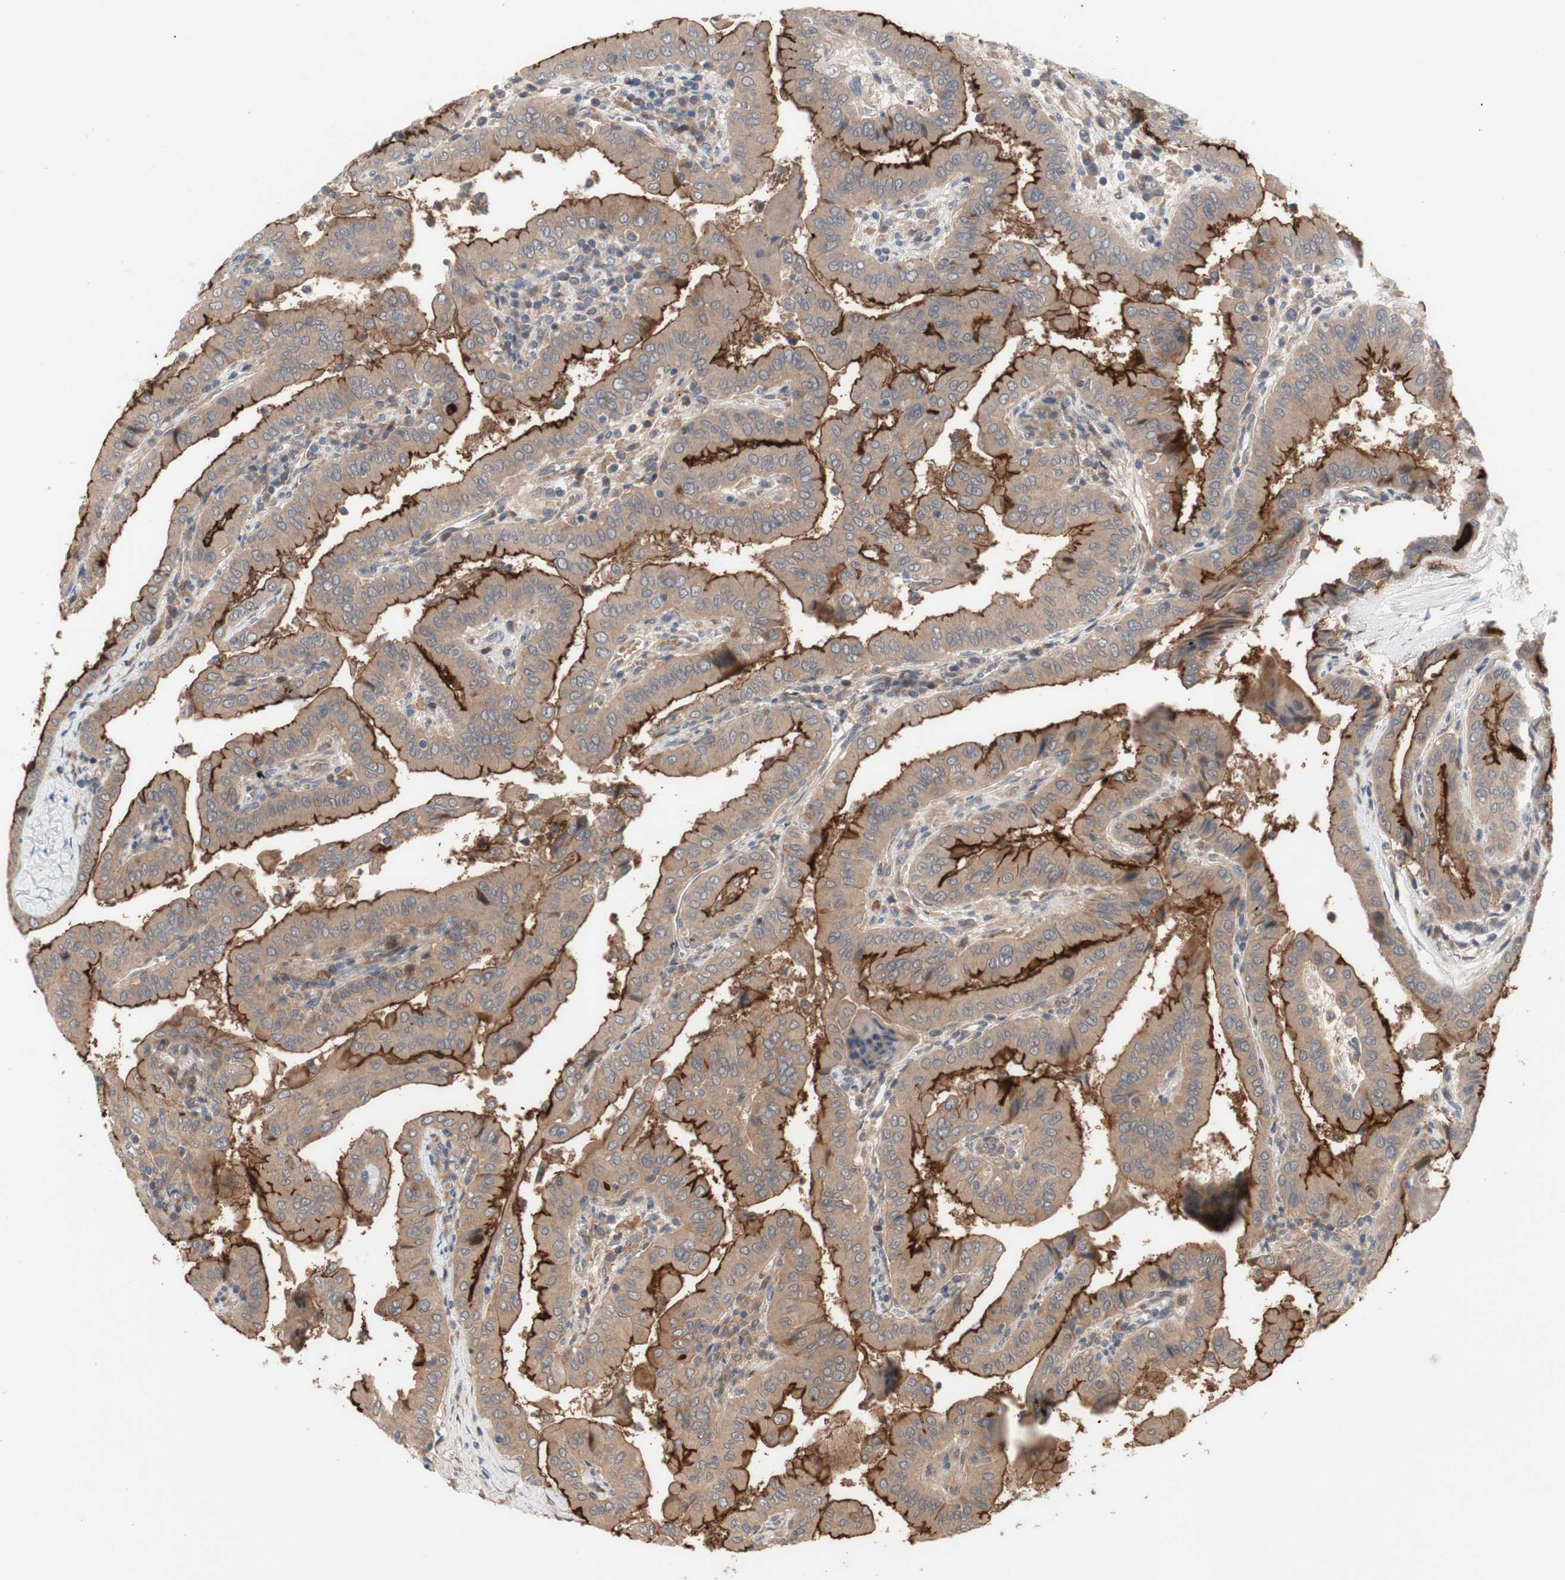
{"staining": {"intensity": "moderate", "quantity": ">75%", "location": "cytoplasmic/membranous"}, "tissue": "thyroid cancer", "cell_type": "Tumor cells", "image_type": "cancer", "snomed": [{"axis": "morphology", "description": "Papillary adenocarcinoma, NOS"}, {"axis": "topography", "description": "Thyroid gland"}], "caption": "A micrograph showing moderate cytoplasmic/membranous staining in approximately >75% of tumor cells in thyroid papillary adenocarcinoma, as visualized by brown immunohistochemical staining.", "gene": "OAZ1", "patient": {"sex": "male", "age": 33}}